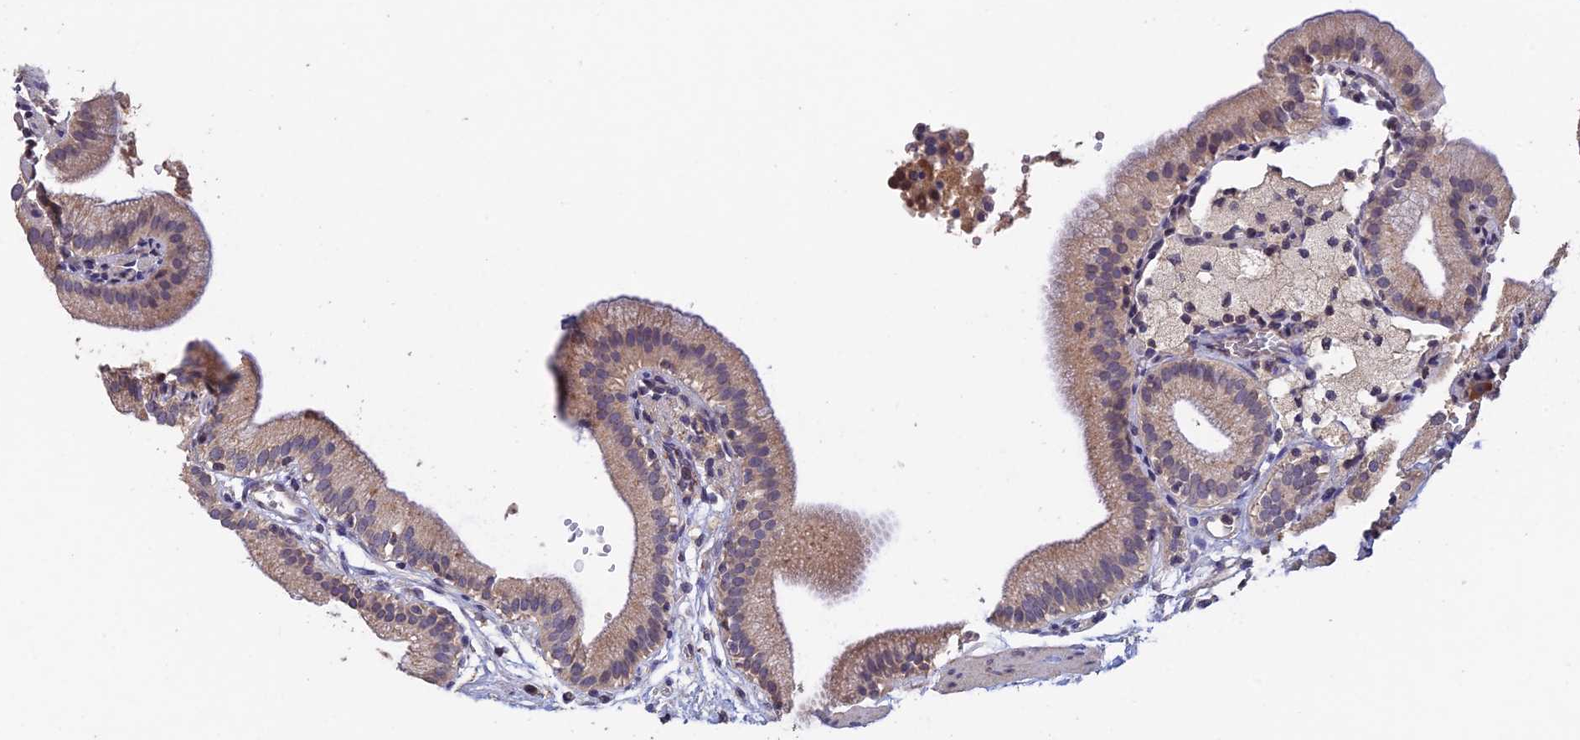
{"staining": {"intensity": "weak", "quantity": ">75%", "location": "cytoplasmic/membranous"}, "tissue": "gallbladder", "cell_type": "Glandular cells", "image_type": "normal", "snomed": [{"axis": "morphology", "description": "Normal tissue, NOS"}, {"axis": "topography", "description": "Gallbladder"}], "caption": "Approximately >75% of glandular cells in benign human gallbladder show weak cytoplasmic/membranous protein staining as visualized by brown immunohistochemical staining.", "gene": "SLC39A13", "patient": {"sex": "male", "age": 55}}